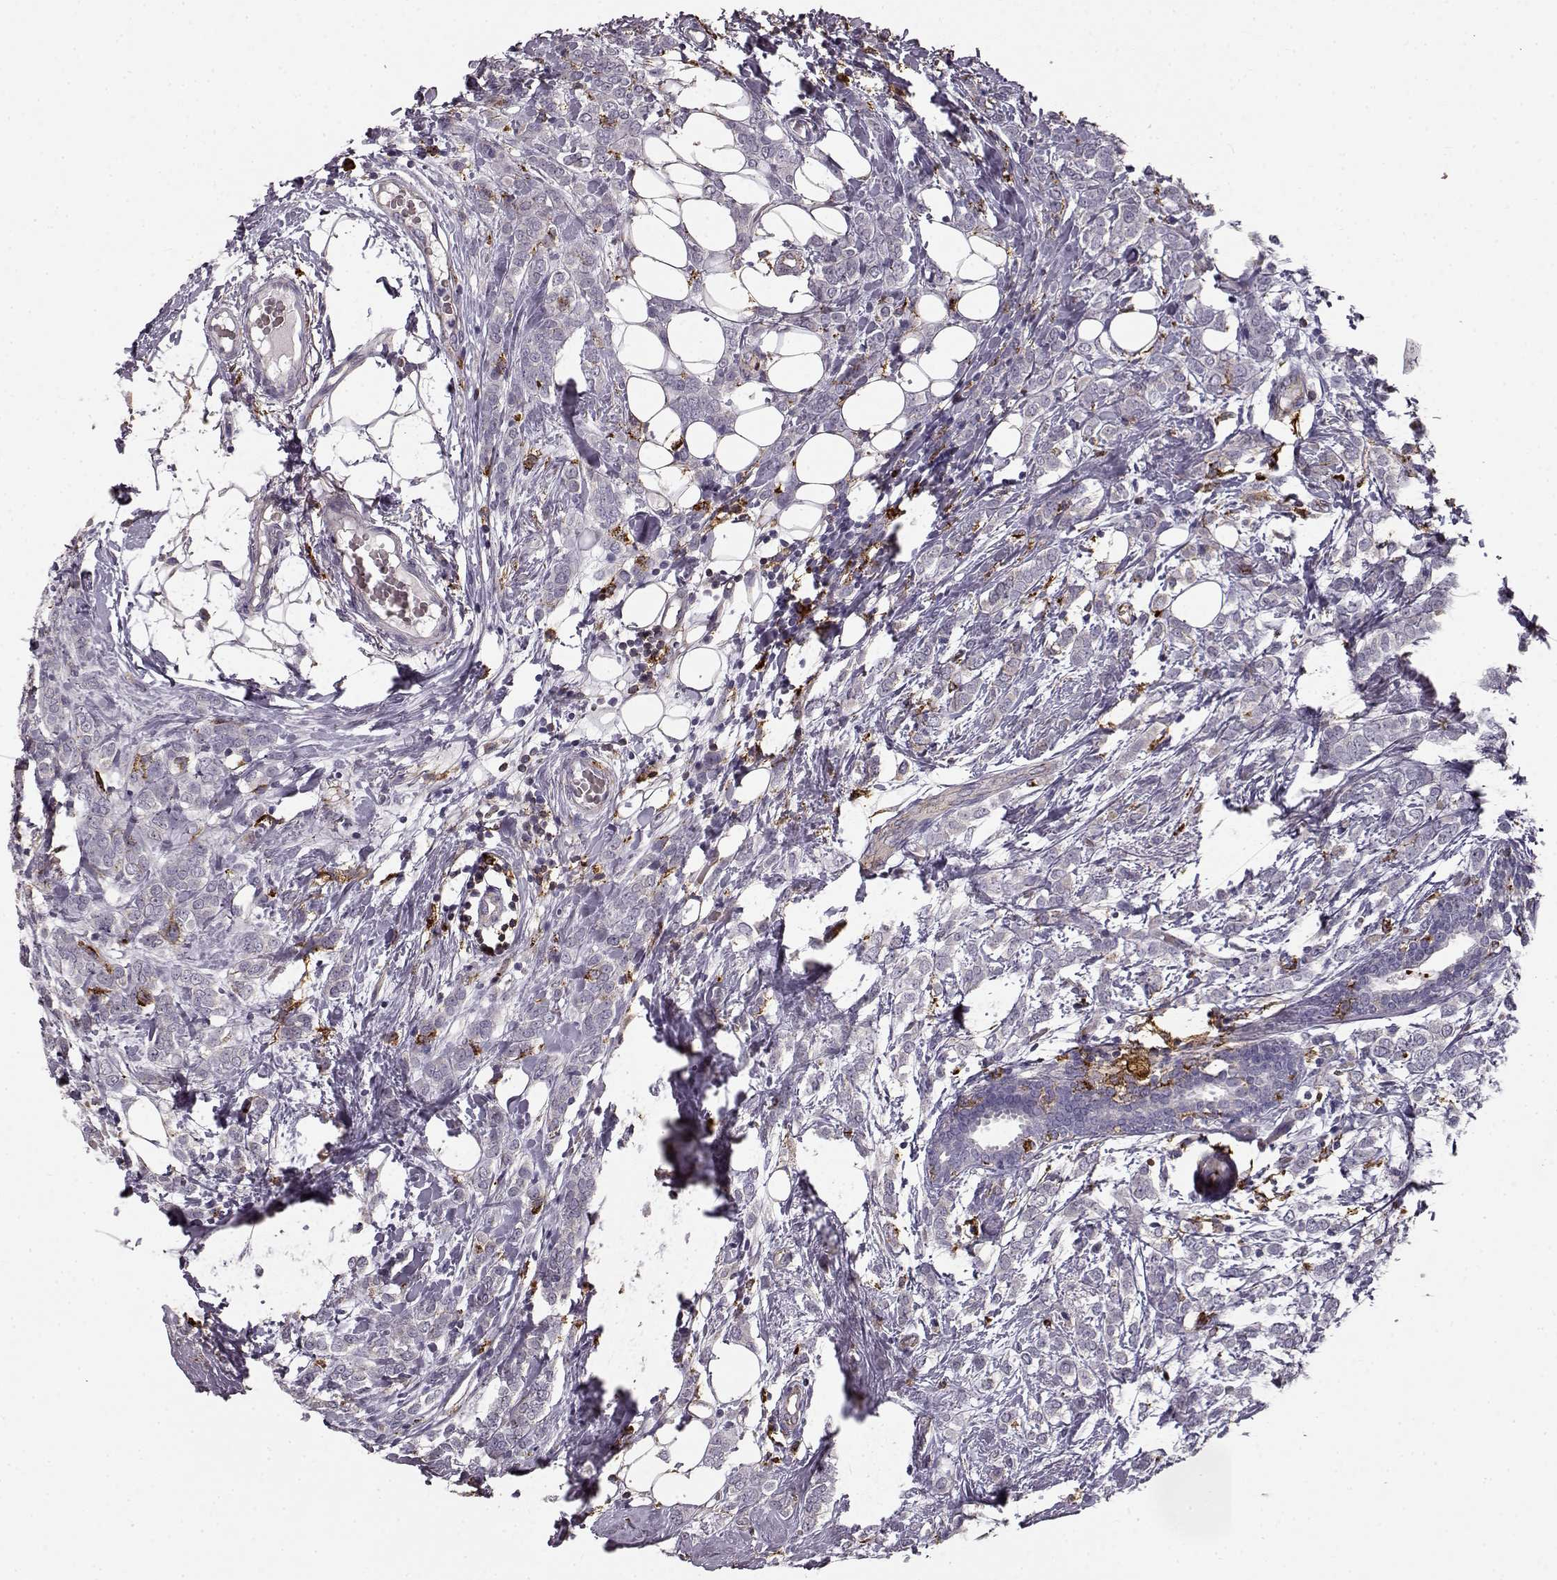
{"staining": {"intensity": "negative", "quantity": "none", "location": "none"}, "tissue": "breast cancer", "cell_type": "Tumor cells", "image_type": "cancer", "snomed": [{"axis": "morphology", "description": "Lobular carcinoma"}, {"axis": "topography", "description": "Breast"}], "caption": "Photomicrograph shows no protein positivity in tumor cells of lobular carcinoma (breast) tissue.", "gene": "CCNF", "patient": {"sex": "female", "age": 49}}